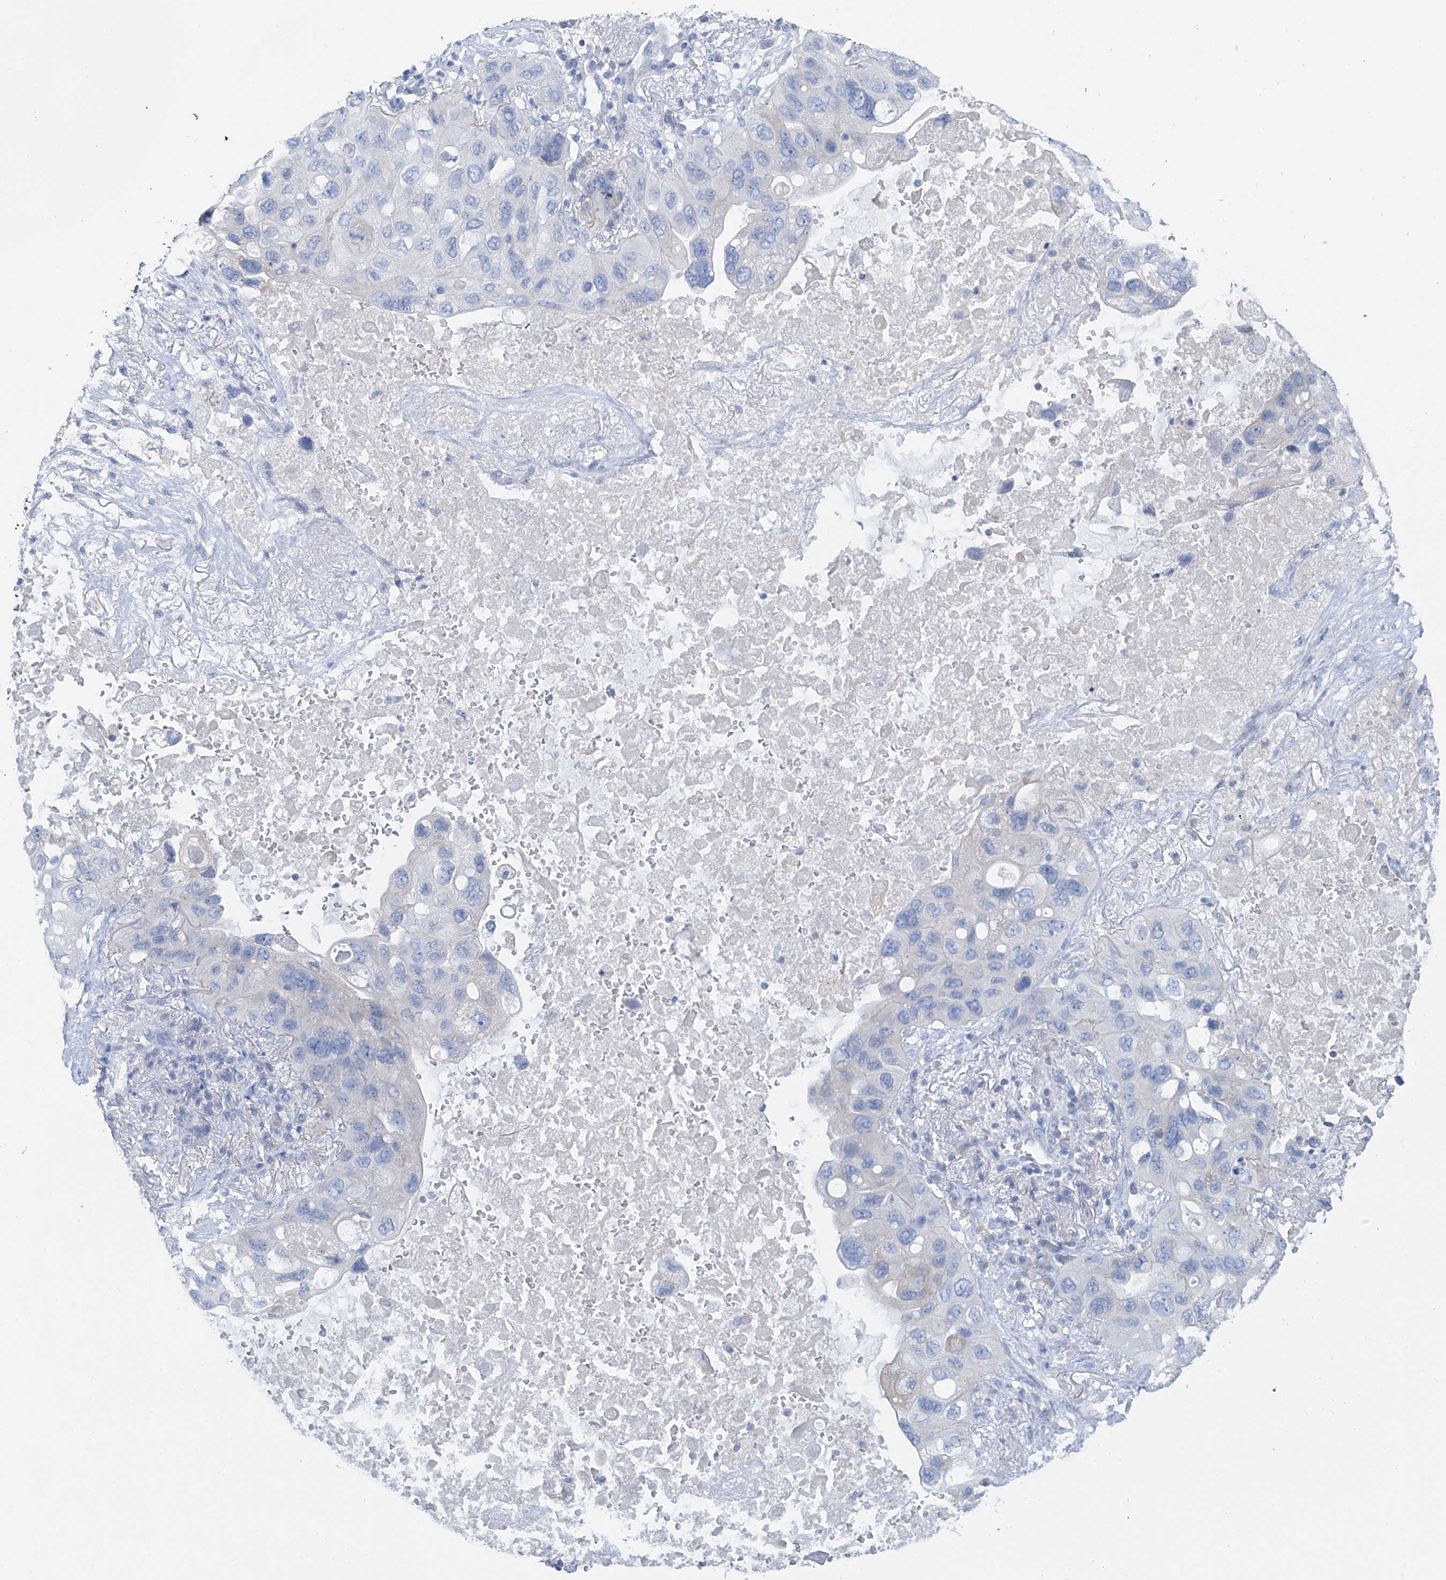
{"staining": {"intensity": "negative", "quantity": "none", "location": "none"}, "tissue": "lung cancer", "cell_type": "Tumor cells", "image_type": "cancer", "snomed": [{"axis": "morphology", "description": "Squamous cell carcinoma, NOS"}, {"axis": "topography", "description": "Lung"}], "caption": "An IHC image of lung squamous cell carcinoma is shown. There is no staining in tumor cells of lung squamous cell carcinoma.", "gene": "POMGNT2", "patient": {"sex": "female", "age": 73}}